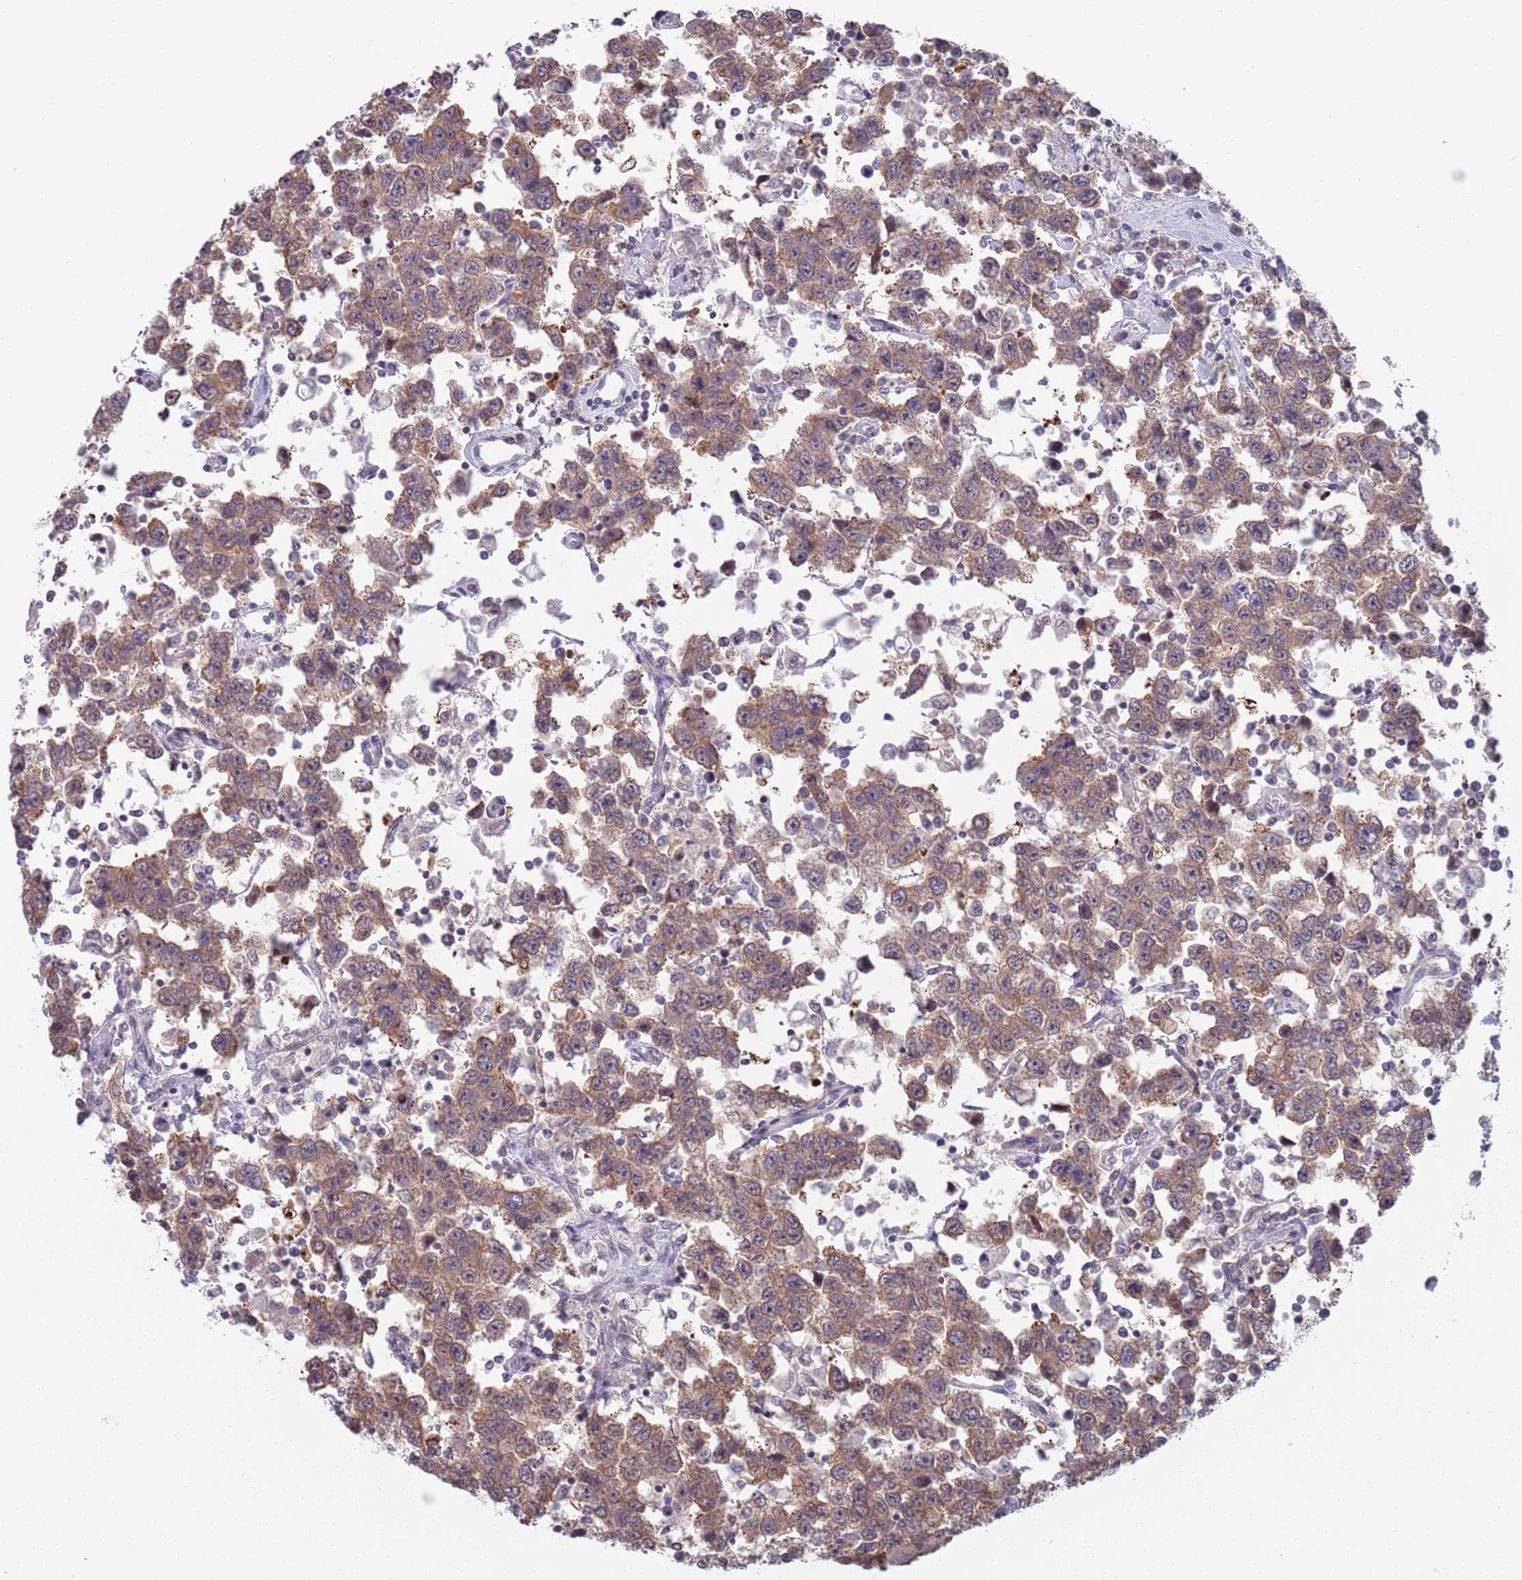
{"staining": {"intensity": "moderate", "quantity": ">75%", "location": "cytoplasmic/membranous"}, "tissue": "testis cancer", "cell_type": "Tumor cells", "image_type": "cancer", "snomed": [{"axis": "morphology", "description": "Seminoma, NOS"}, {"axis": "topography", "description": "Testis"}], "caption": "The image displays immunohistochemical staining of testis cancer. There is moderate cytoplasmic/membranous expression is seen in about >75% of tumor cells.", "gene": "CLNS1A", "patient": {"sex": "male", "age": 41}}